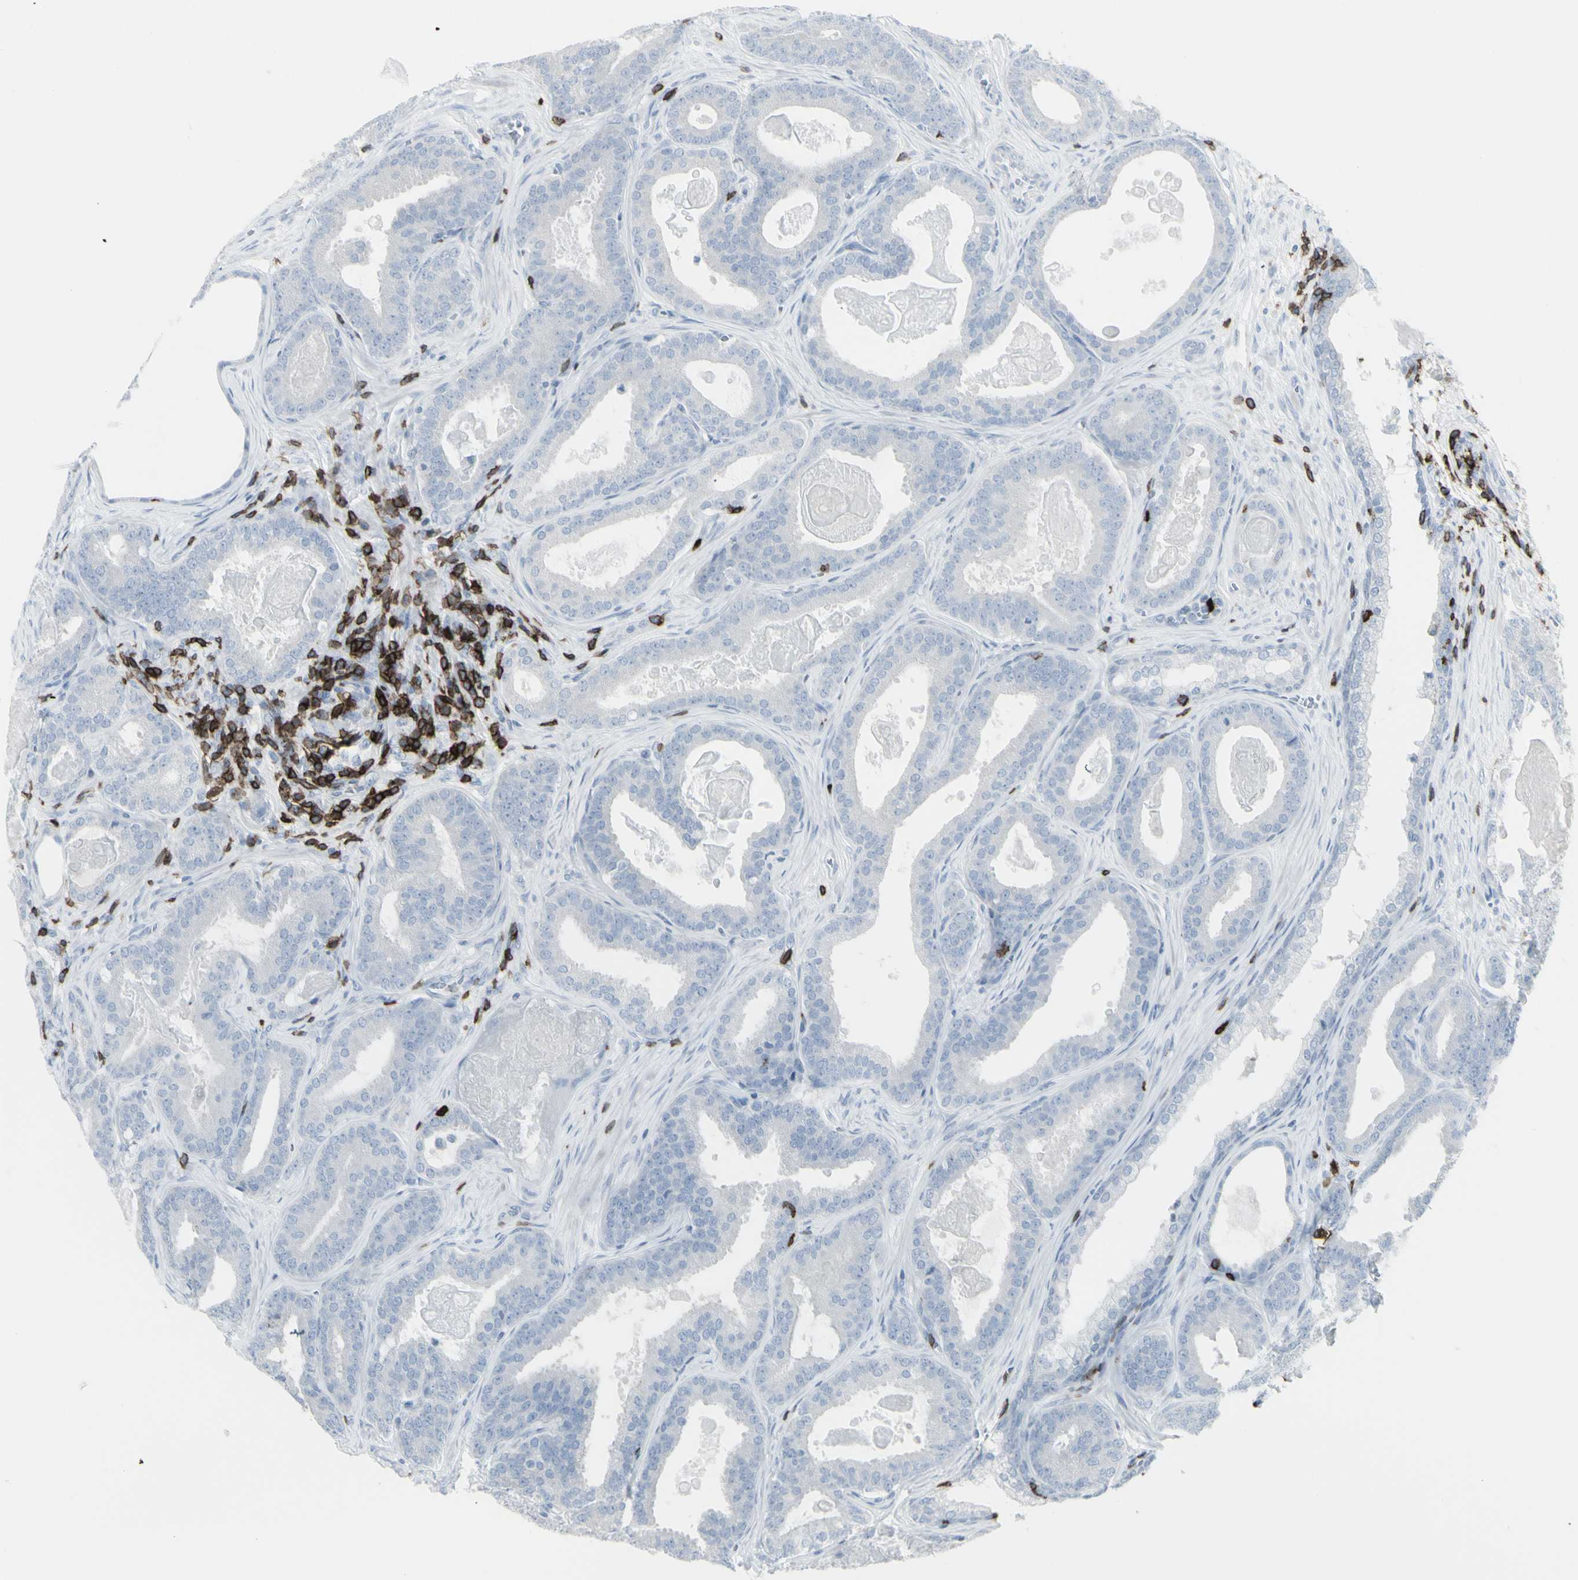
{"staining": {"intensity": "negative", "quantity": "none", "location": "none"}, "tissue": "prostate cancer", "cell_type": "Tumor cells", "image_type": "cancer", "snomed": [{"axis": "morphology", "description": "Adenocarcinoma, High grade"}, {"axis": "topography", "description": "Prostate"}], "caption": "Tumor cells are negative for brown protein staining in high-grade adenocarcinoma (prostate).", "gene": "CD247", "patient": {"sex": "male", "age": 60}}